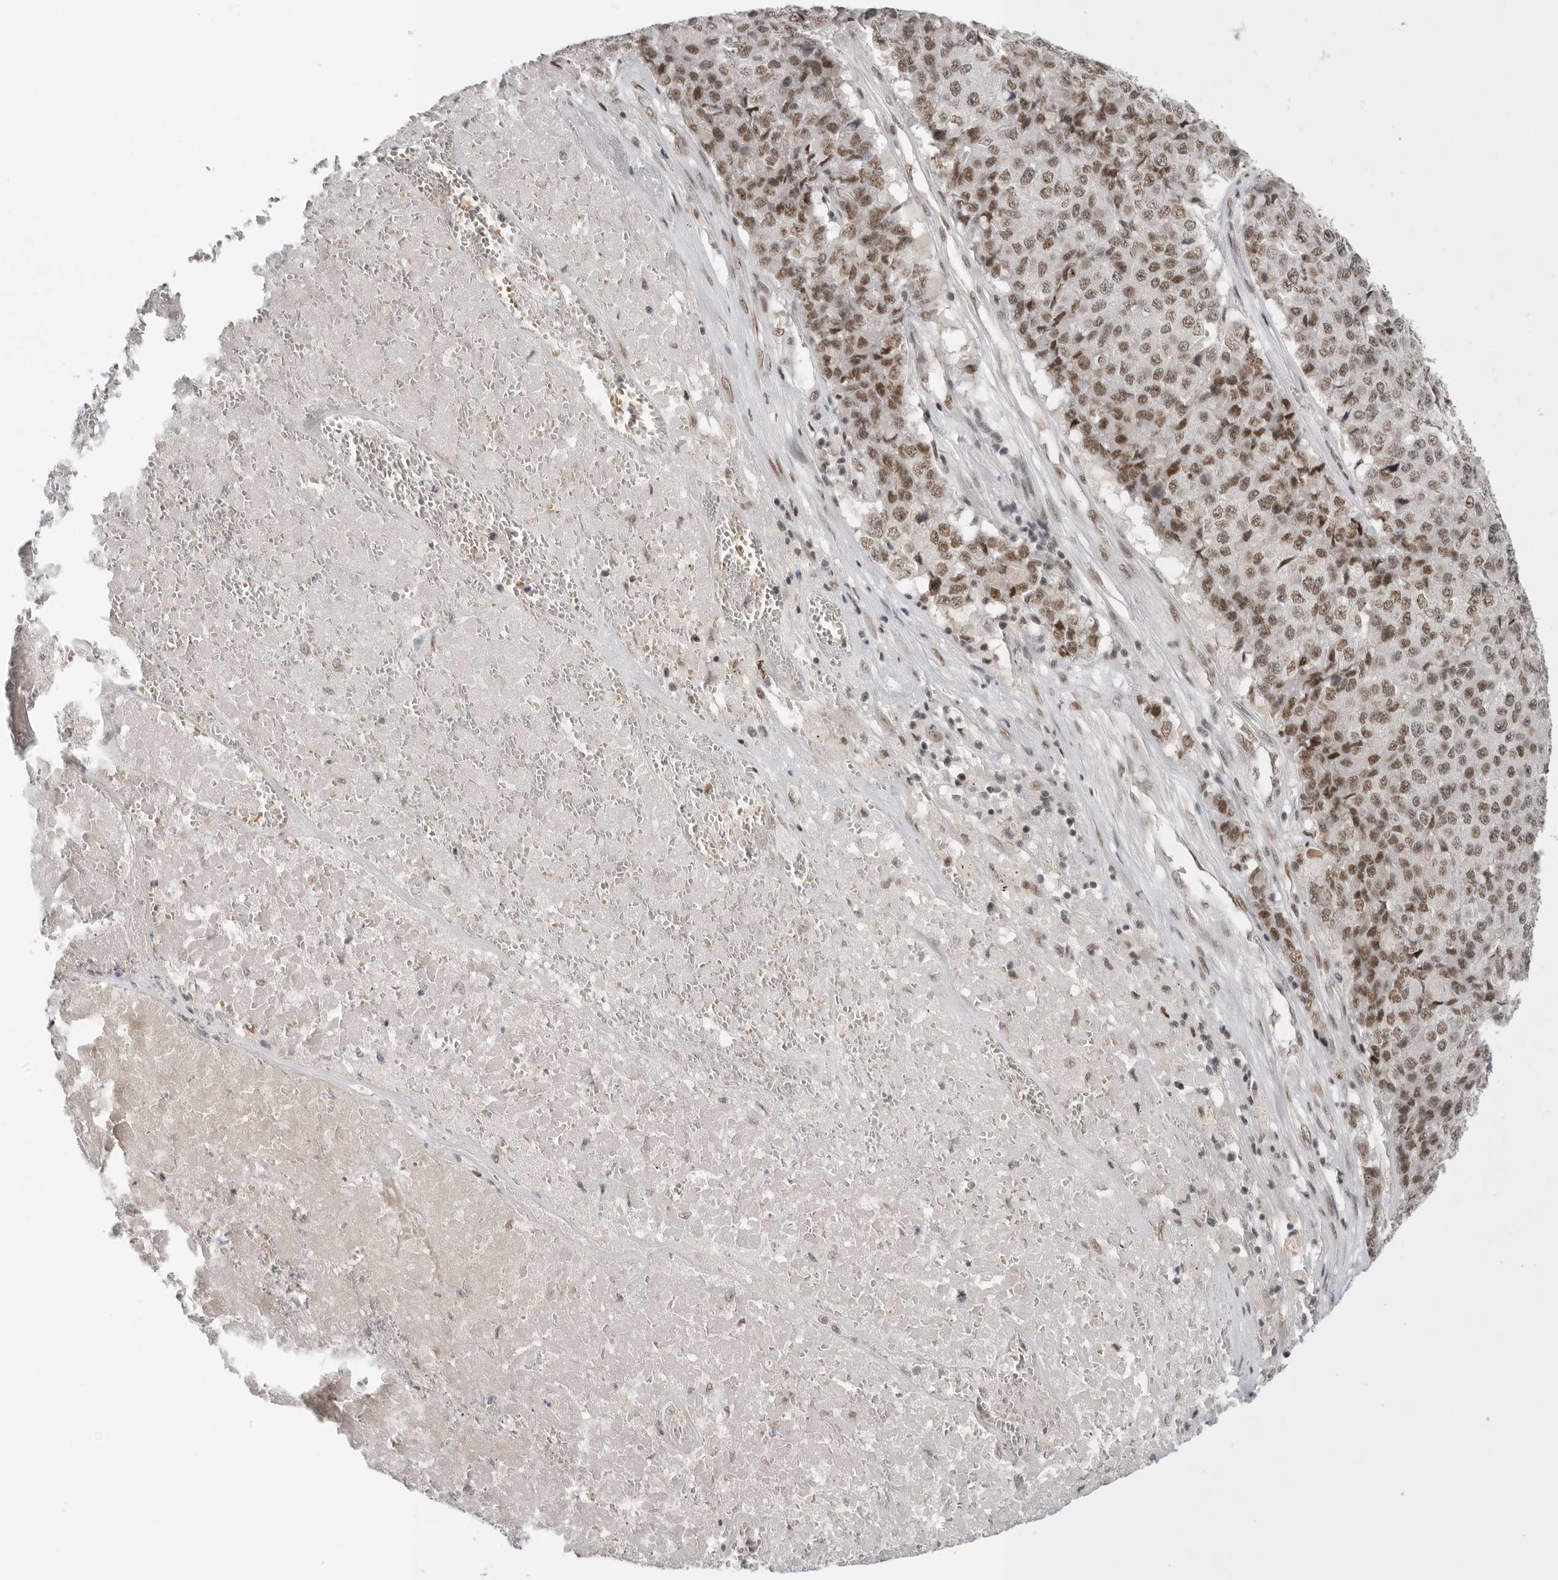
{"staining": {"intensity": "moderate", "quantity": ">75%", "location": "nuclear"}, "tissue": "pancreatic cancer", "cell_type": "Tumor cells", "image_type": "cancer", "snomed": [{"axis": "morphology", "description": "Adenocarcinoma, NOS"}, {"axis": "topography", "description": "Pancreas"}], "caption": "A medium amount of moderate nuclear staining is identified in about >75% of tumor cells in adenocarcinoma (pancreatic) tissue.", "gene": "POU5F1", "patient": {"sex": "male", "age": 50}}